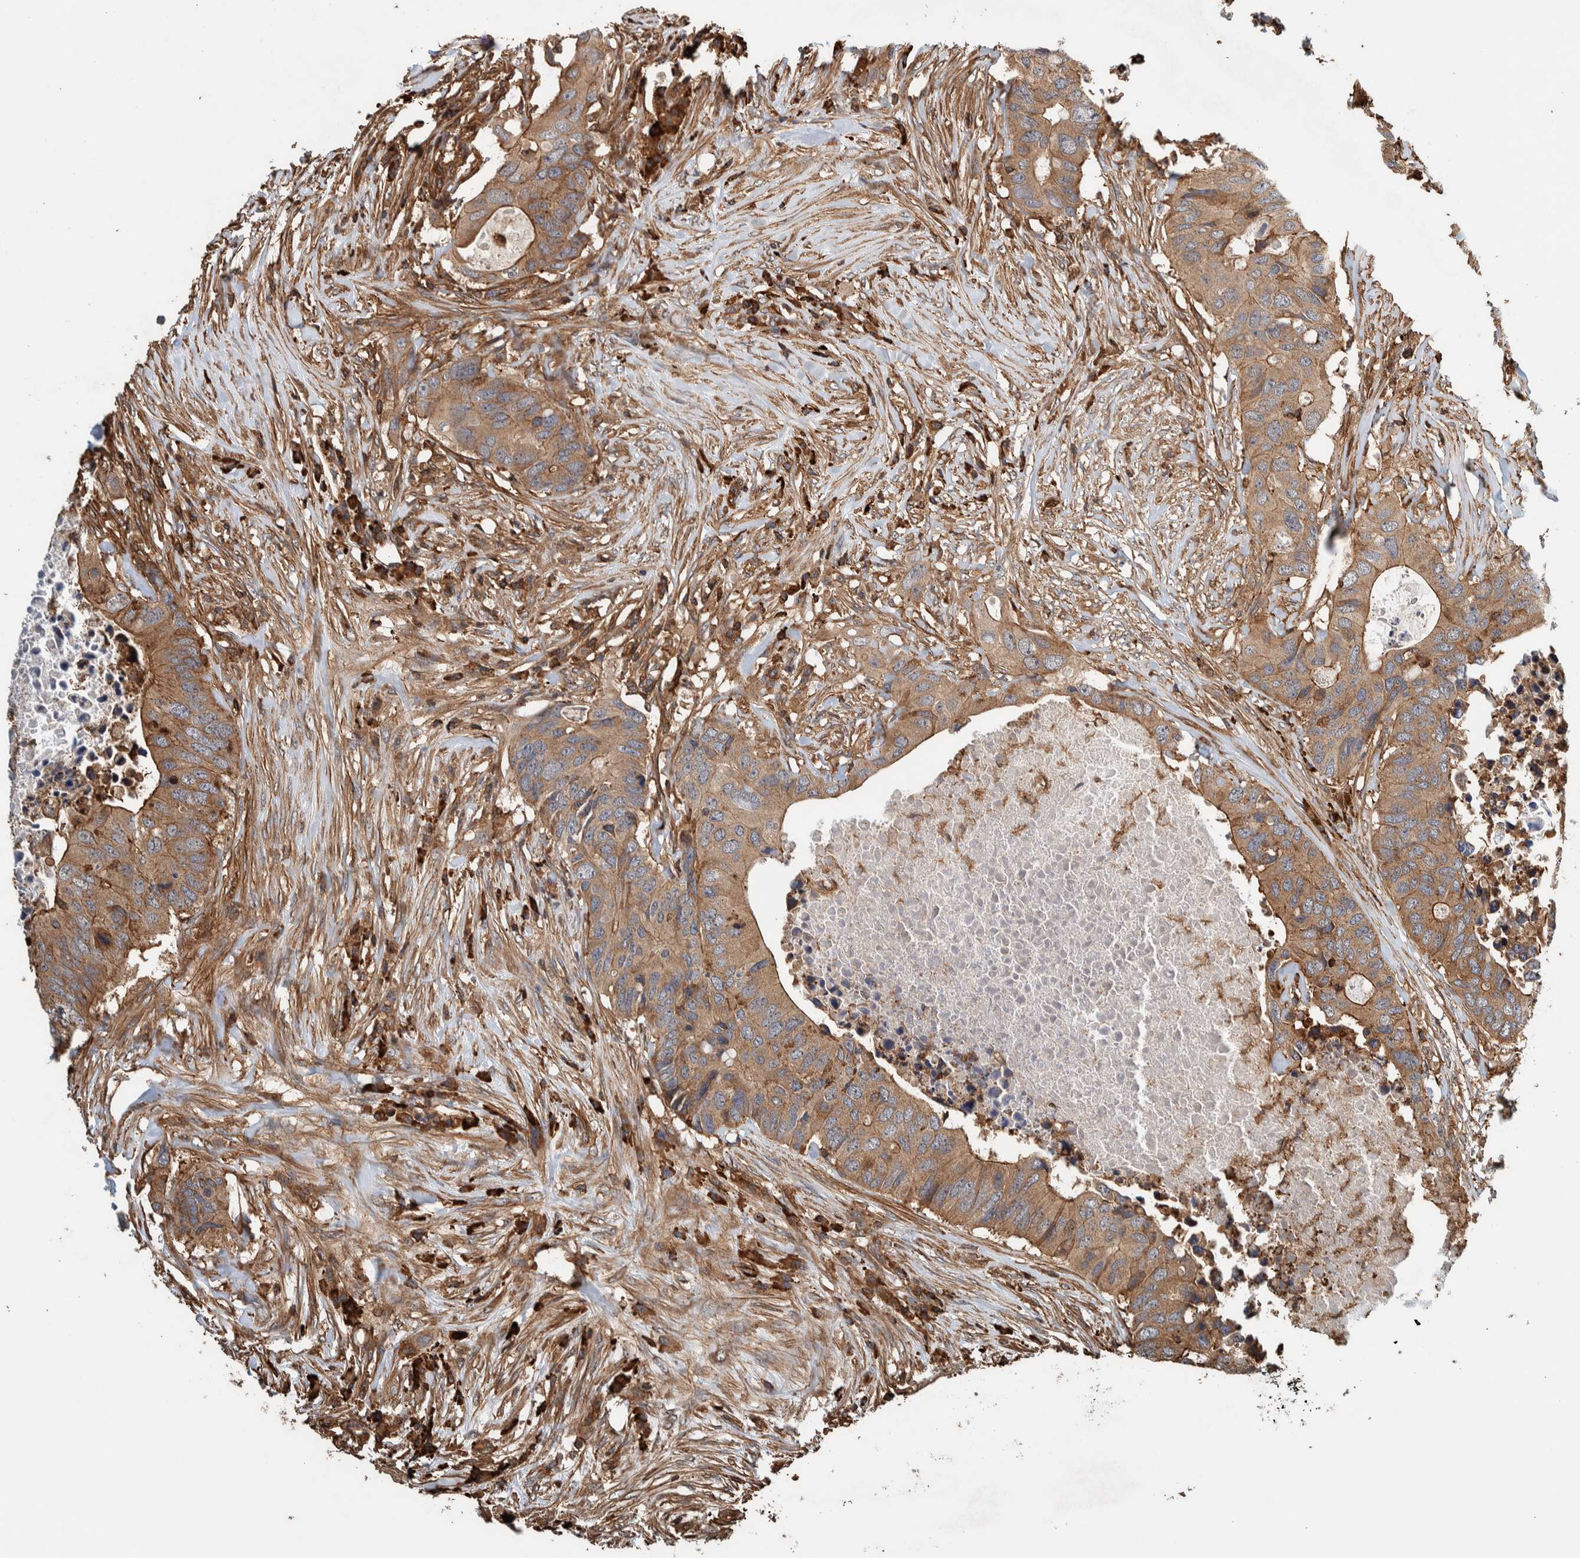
{"staining": {"intensity": "moderate", "quantity": ">75%", "location": "cytoplasmic/membranous"}, "tissue": "colorectal cancer", "cell_type": "Tumor cells", "image_type": "cancer", "snomed": [{"axis": "morphology", "description": "Adenocarcinoma, NOS"}, {"axis": "topography", "description": "Colon"}], "caption": "Immunohistochemical staining of human adenocarcinoma (colorectal) exhibits medium levels of moderate cytoplasmic/membranous protein positivity in about >75% of tumor cells. The staining was performed using DAB to visualize the protein expression in brown, while the nuclei were stained in blue with hematoxylin (Magnification: 20x).", "gene": "PLA2G3", "patient": {"sex": "male", "age": 71}}